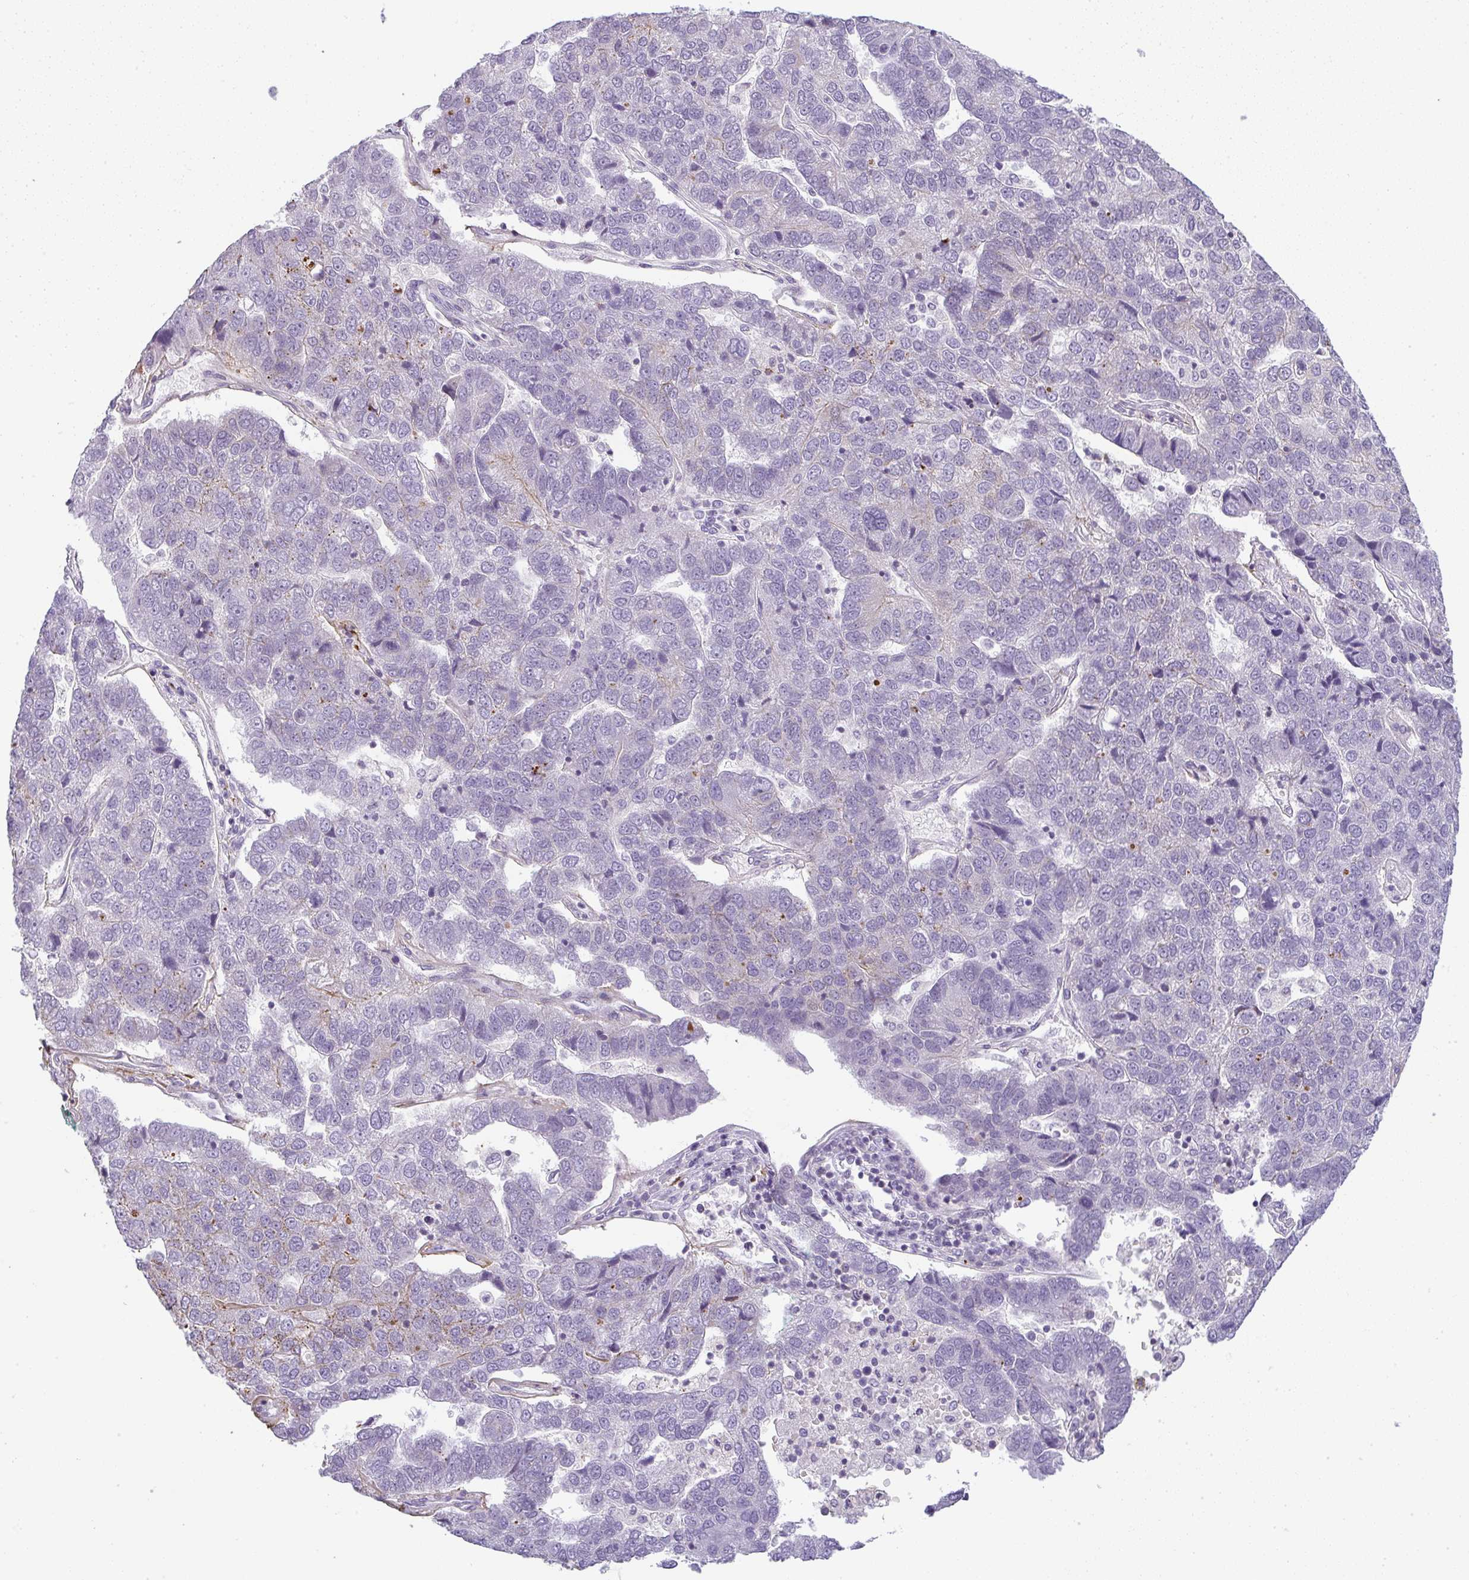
{"staining": {"intensity": "negative", "quantity": "none", "location": "none"}, "tissue": "pancreatic cancer", "cell_type": "Tumor cells", "image_type": "cancer", "snomed": [{"axis": "morphology", "description": "Adenocarcinoma, NOS"}, {"axis": "topography", "description": "Pancreas"}], "caption": "This is an IHC micrograph of pancreatic cancer. There is no positivity in tumor cells.", "gene": "CACNA1S", "patient": {"sex": "female", "age": 61}}